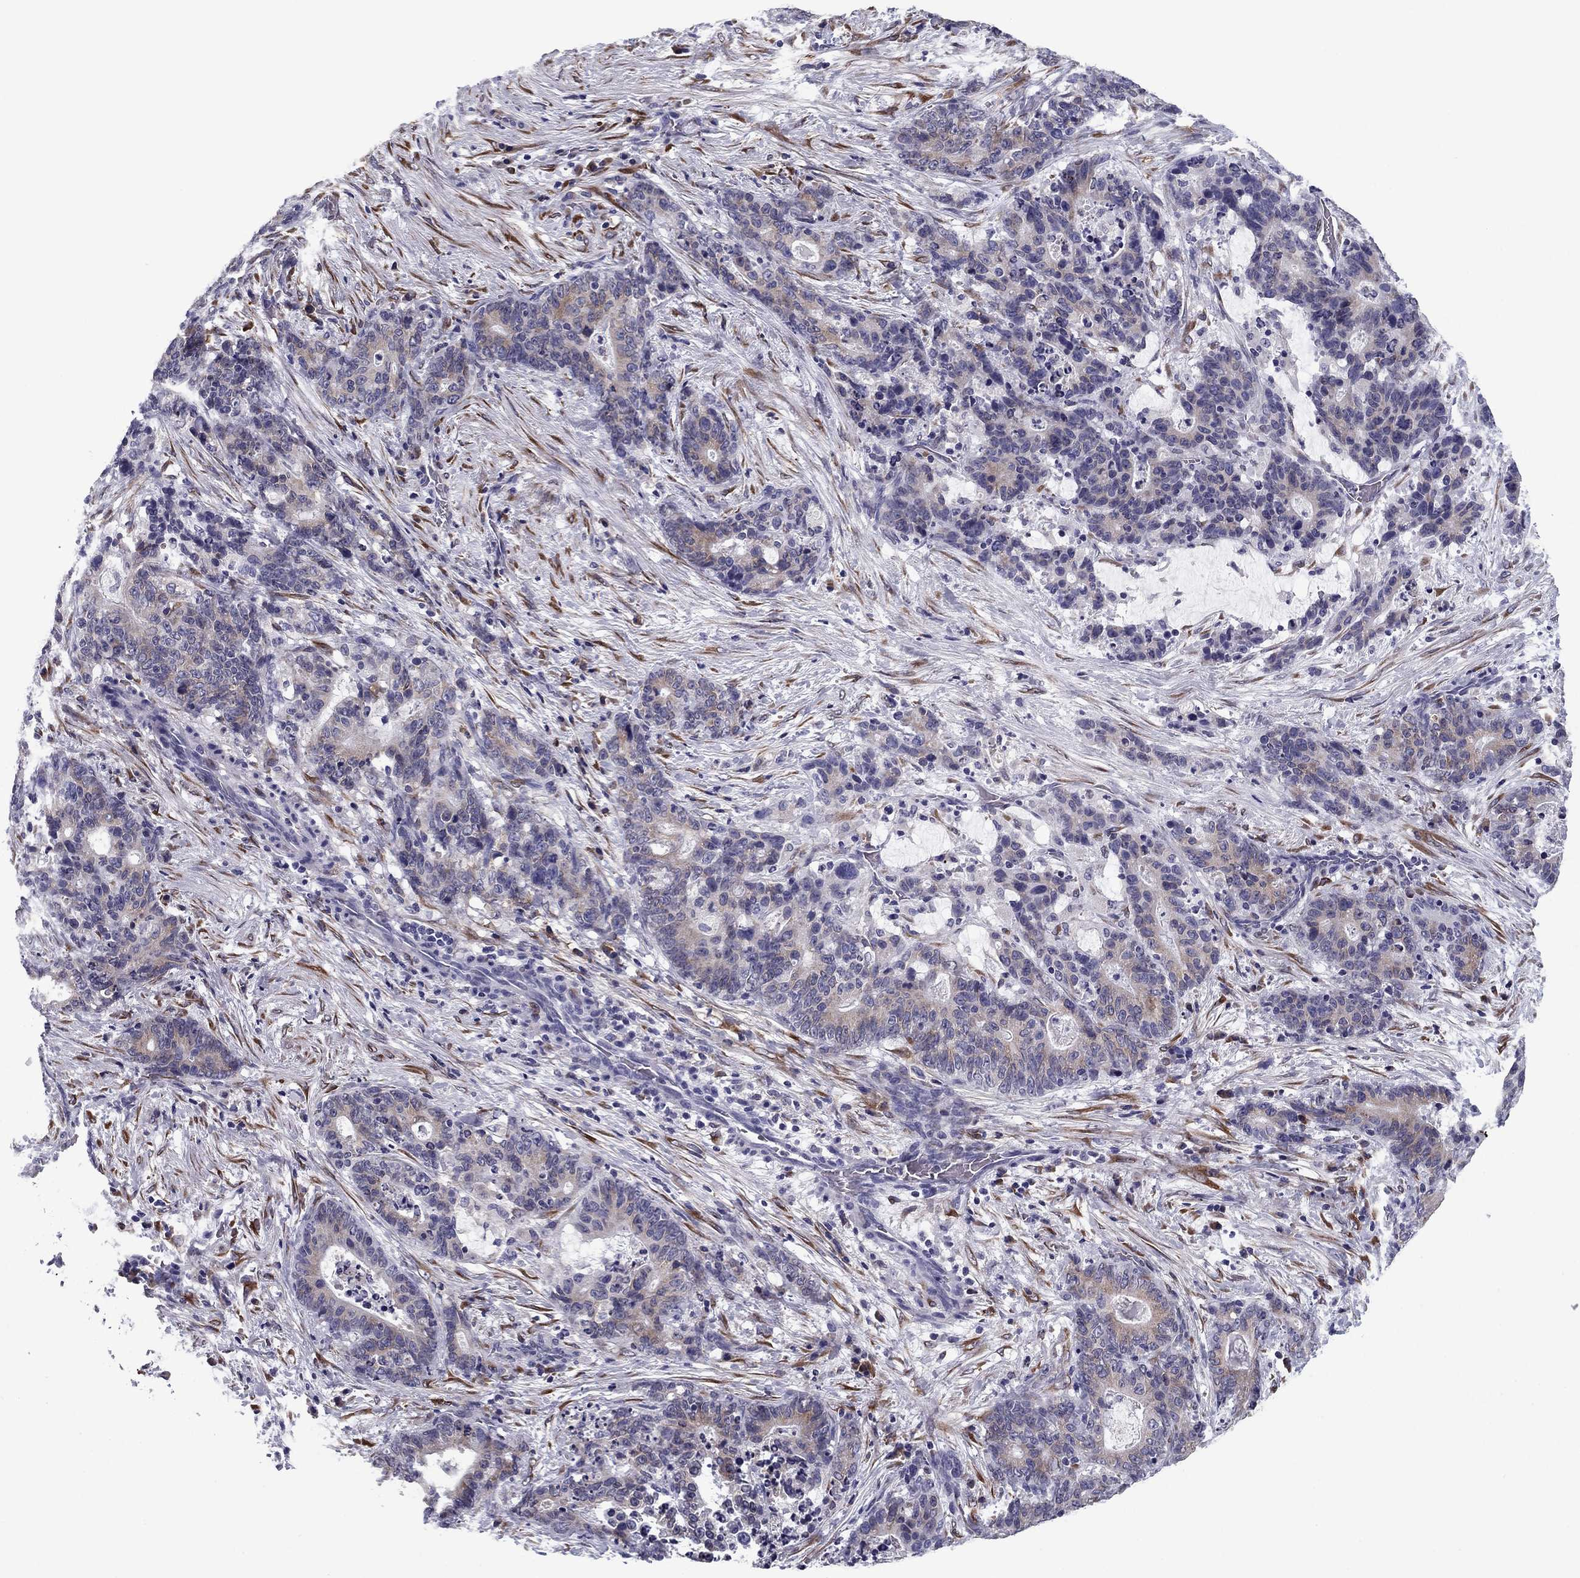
{"staining": {"intensity": "weak", "quantity": "<25%", "location": "cytoplasmic/membranous"}, "tissue": "stomach cancer", "cell_type": "Tumor cells", "image_type": "cancer", "snomed": [{"axis": "morphology", "description": "Normal tissue, NOS"}, {"axis": "morphology", "description": "Adenocarcinoma, NOS"}, {"axis": "topography", "description": "Stomach"}], "caption": "Tumor cells show no significant protein positivity in stomach adenocarcinoma.", "gene": "TMED3", "patient": {"sex": "female", "age": 64}}